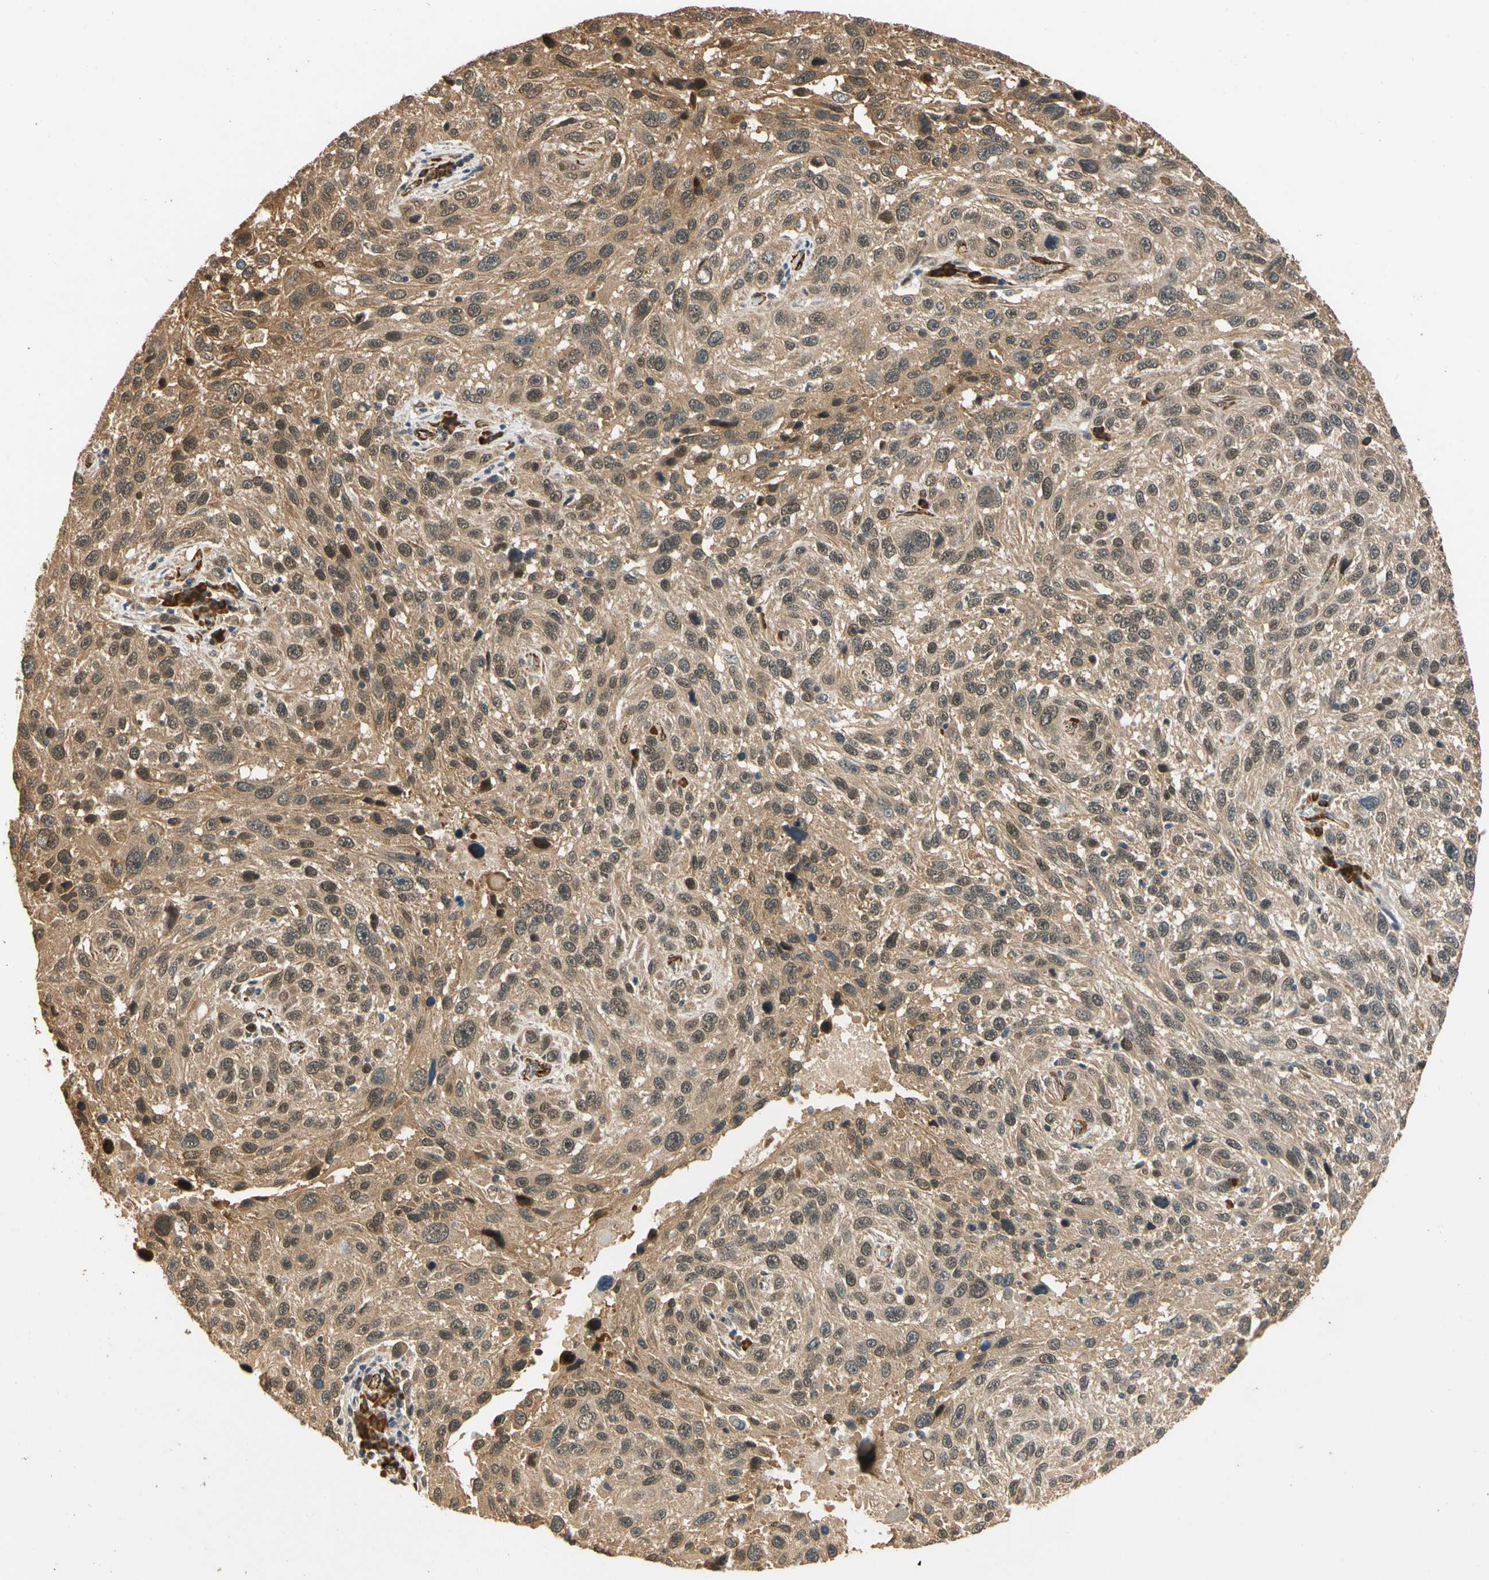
{"staining": {"intensity": "moderate", "quantity": ">75%", "location": "cytoplasmic/membranous"}, "tissue": "melanoma", "cell_type": "Tumor cells", "image_type": "cancer", "snomed": [{"axis": "morphology", "description": "Malignant melanoma, NOS"}, {"axis": "topography", "description": "Skin"}], "caption": "Protein staining displays moderate cytoplasmic/membranous expression in approximately >75% of tumor cells in melanoma.", "gene": "QSER1", "patient": {"sex": "male", "age": 53}}